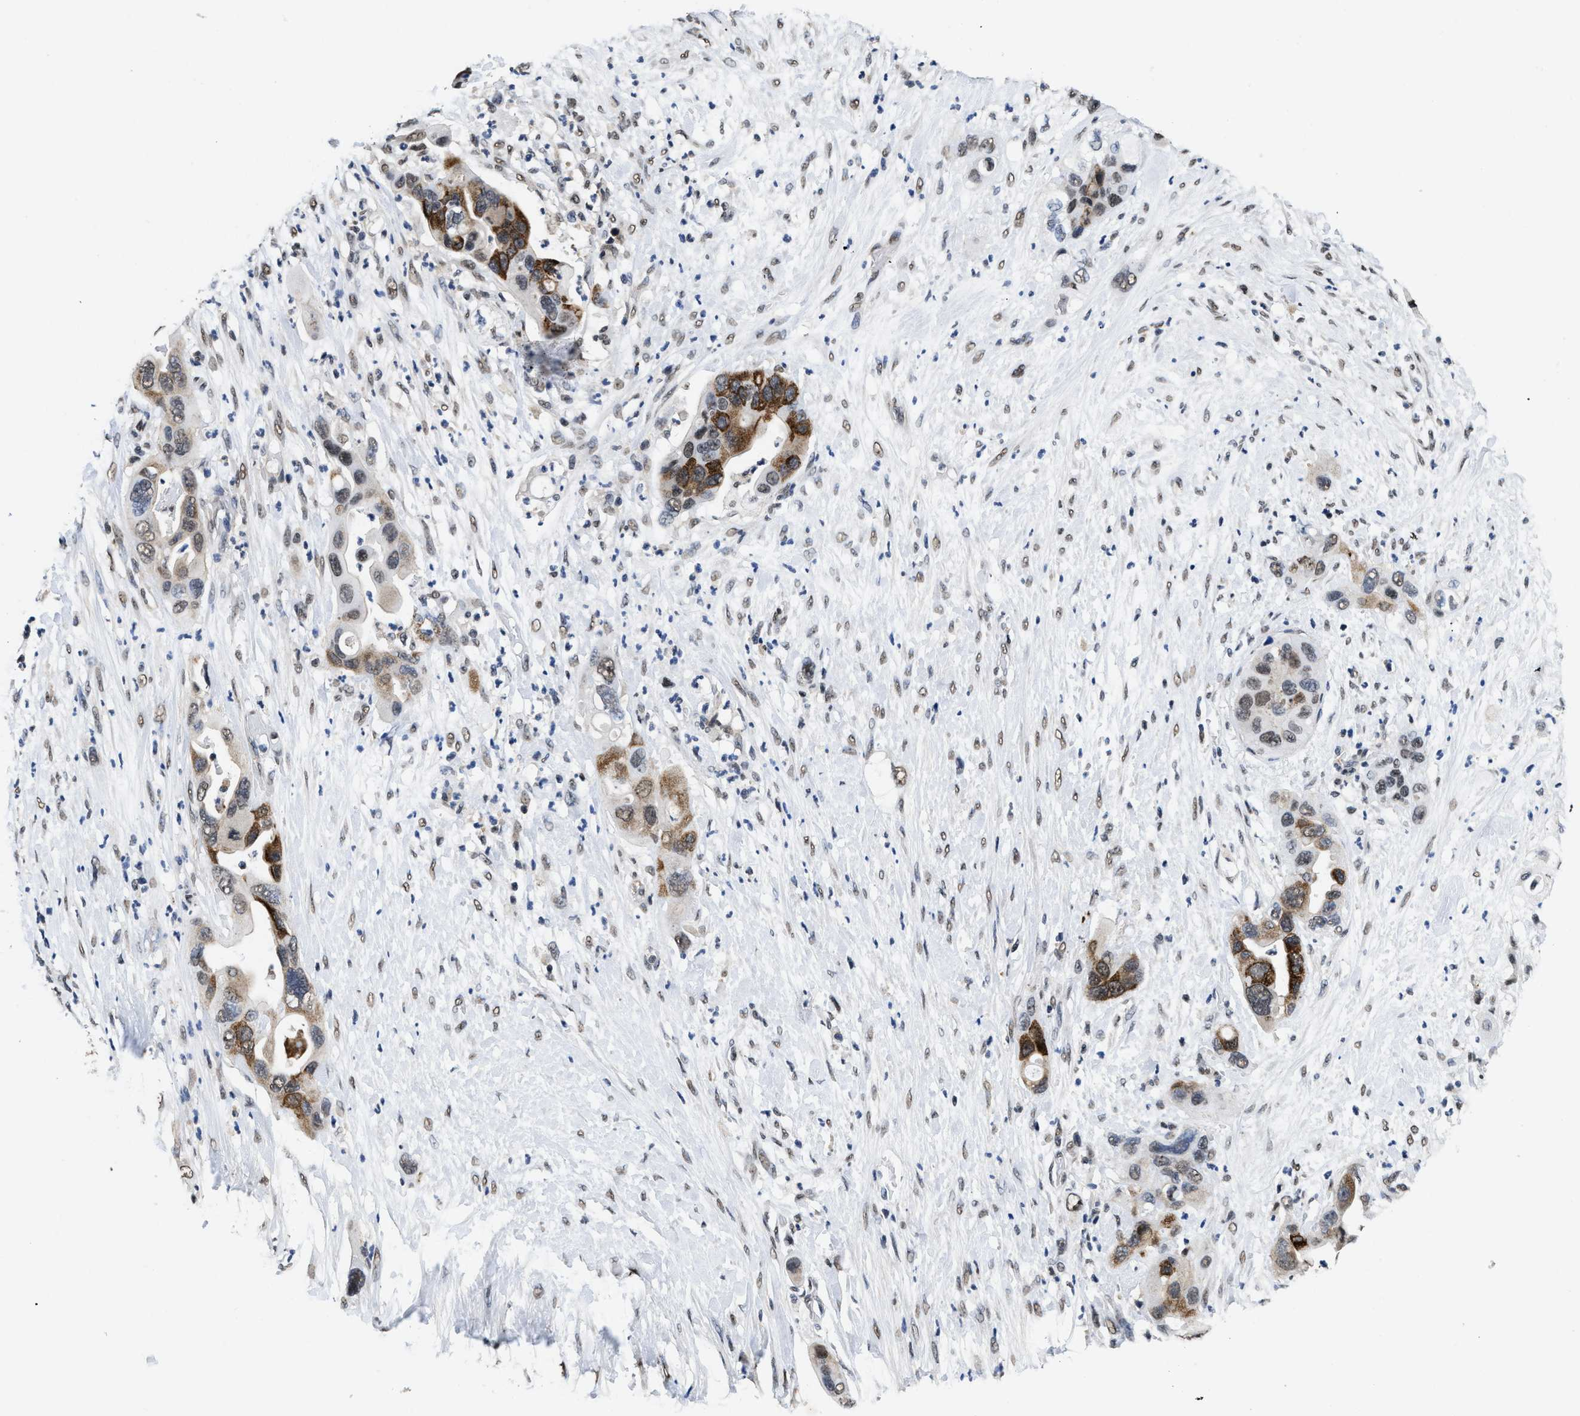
{"staining": {"intensity": "moderate", "quantity": "25%-75%", "location": "cytoplasmic/membranous,nuclear"}, "tissue": "pancreatic cancer", "cell_type": "Tumor cells", "image_type": "cancer", "snomed": [{"axis": "morphology", "description": "Adenocarcinoma, NOS"}, {"axis": "topography", "description": "Pancreas"}], "caption": "This is a micrograph of IHC staining of pancreatic cancer, which shows moderate positivity in the cytoplasmic/membranous and nuclear of tumor cells.", "gene": "SUPT16H", "patient": {"sex": "female", "age": 71}}